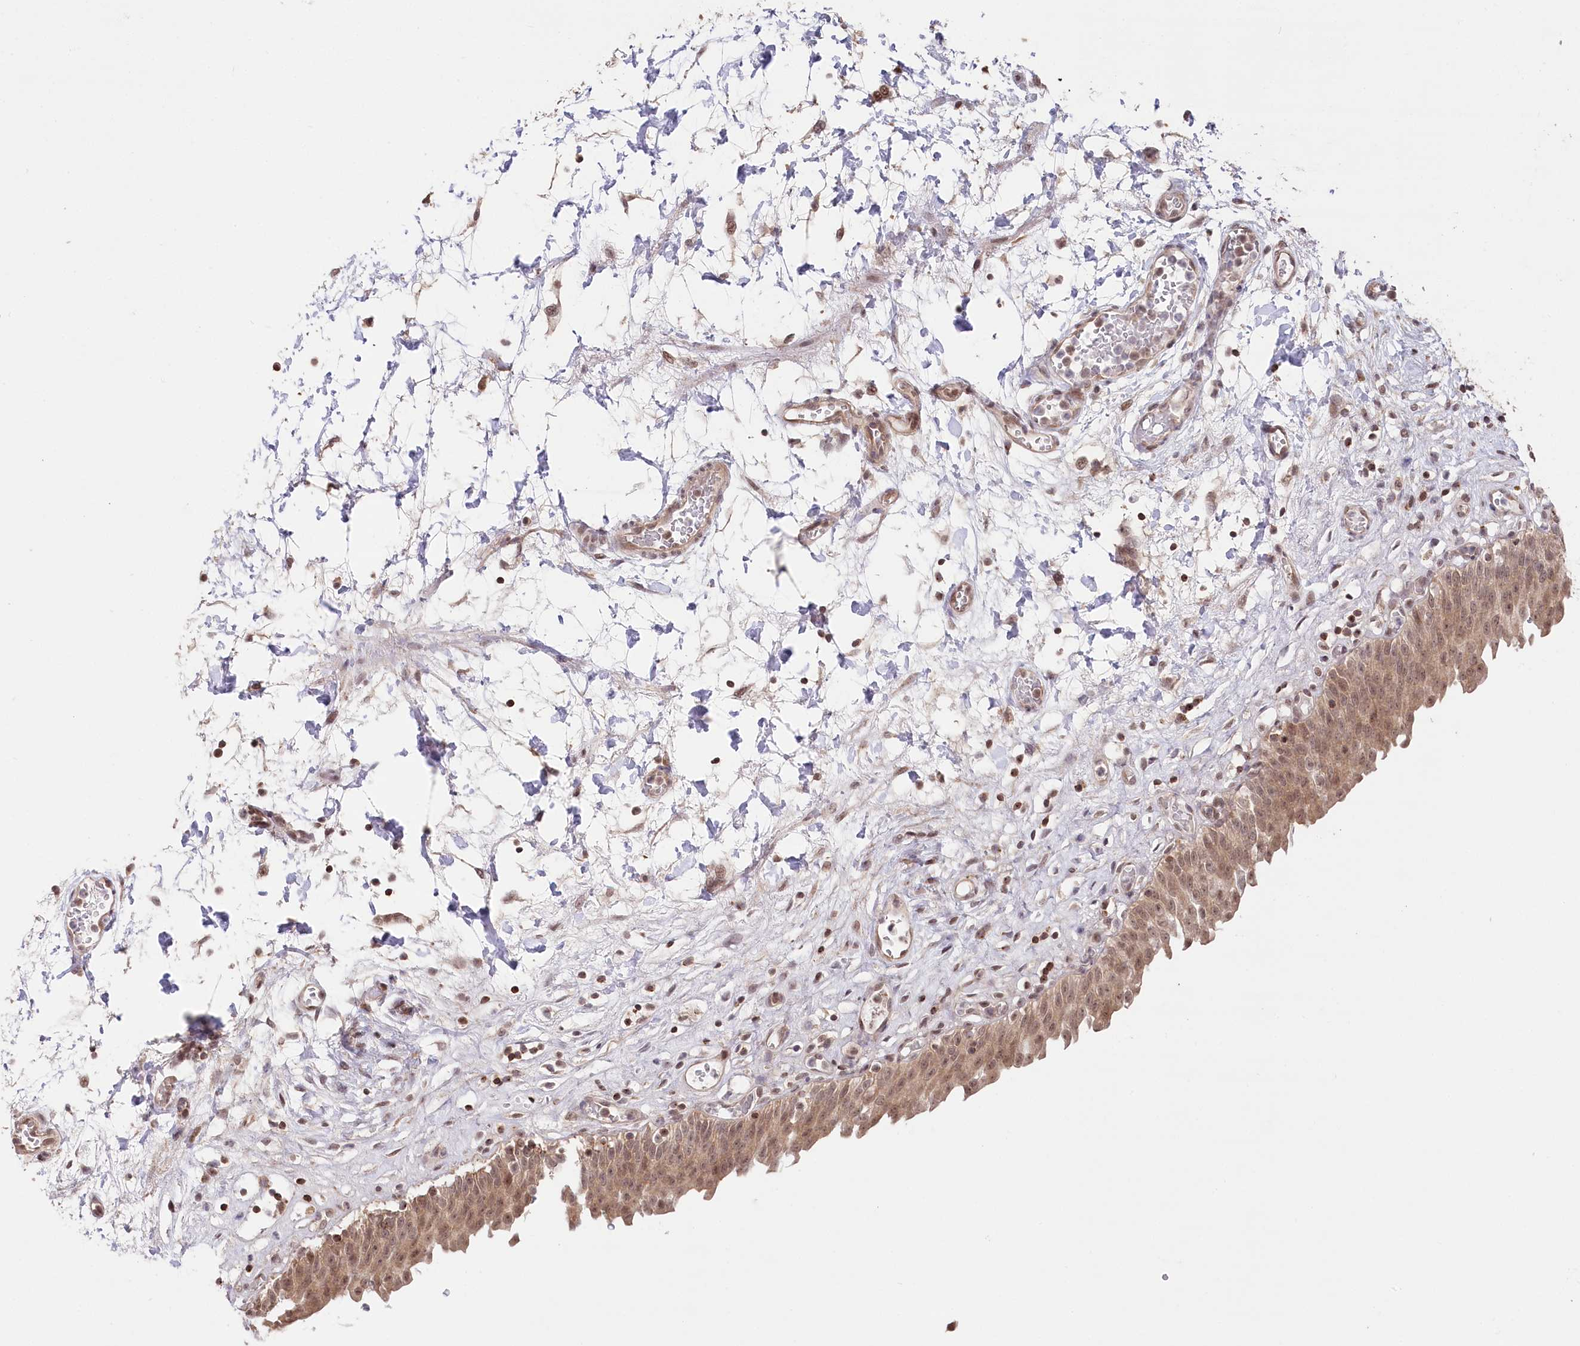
{"staining": {"intensity": "moderate", "quantity": ">75%", "location": "cytoplasmic/membranous,nuclear"}, "tissue": "urinary bladder", "cell_type": "Urothelial cells", "image_type": "normal", "snomed": [{"axis": "morphology", "description": "Urothelial carcinoma, High grade"}, {"axis": "topography", "description": "Urinary bladder"}], "caption": "The image demonstrates immunohistochemical staining of normal urinary bladder. There is moderate cytoplasmic/membranous,nuclear positivity is identified in about >75% of urothelial cells.", "gene": "CCSER2", "patient": {"sex": "male", "age": 46}}